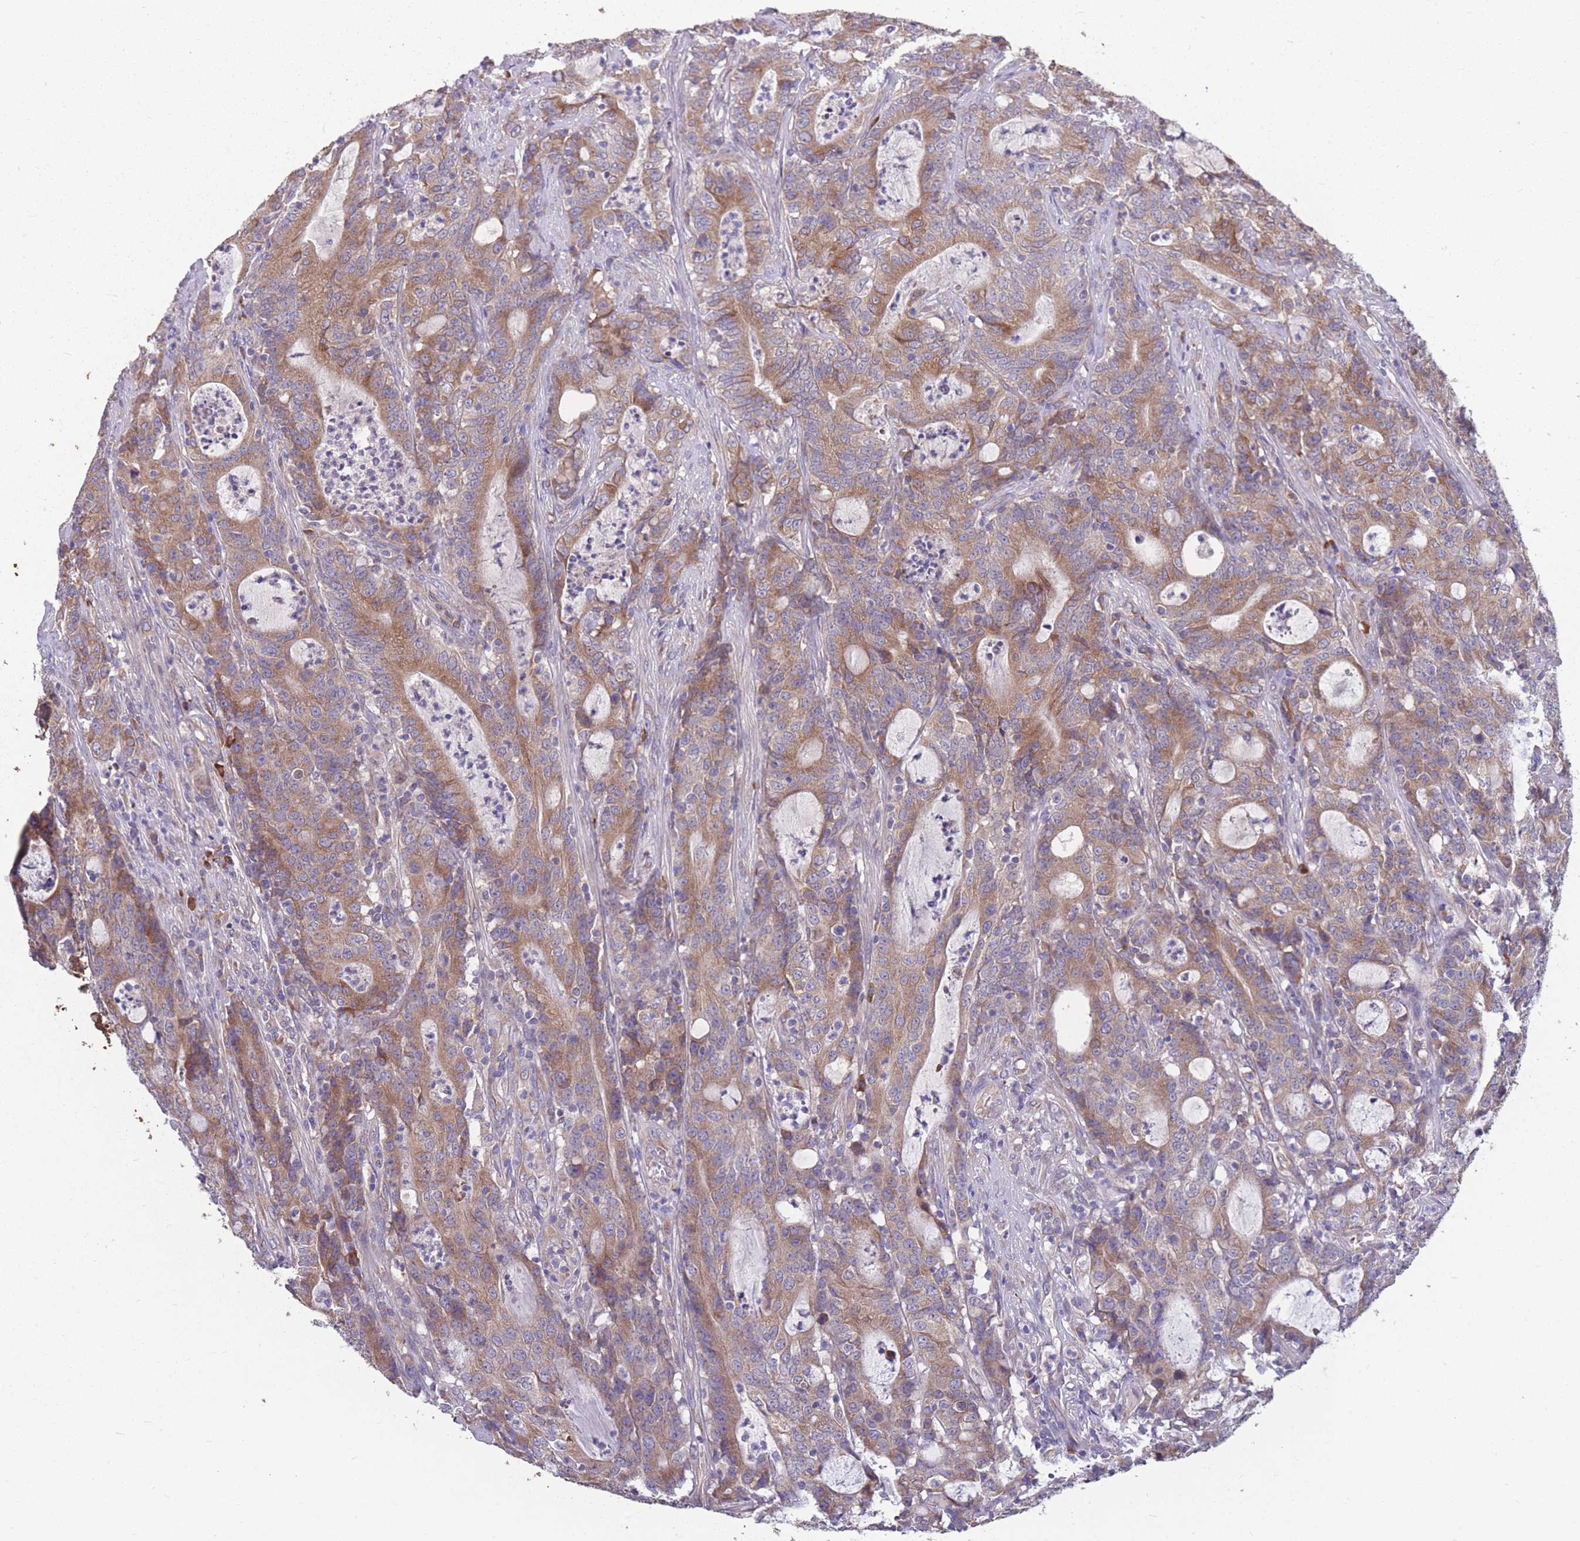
{"staining": {"intensity": "moderate", "quantity": ">75%", "location": "cytoplasmic/membranous"}, "tissue": "colorectal cancer", "cell_type": "Tumor cells", "image_type": "cancer", "snomed": [{"axis": "morphology", "description": "Adenocarcinoma, NOS"}, {"axis": "topography", "description": "Colon"}], "caption": "The immunohistochemical stain shows moderate cytoplasmic/membranous staining in tumor cells of colorectal cancer tissue.", "gene": "STIM2", "patient": {"sex": "male", "age": 83}}